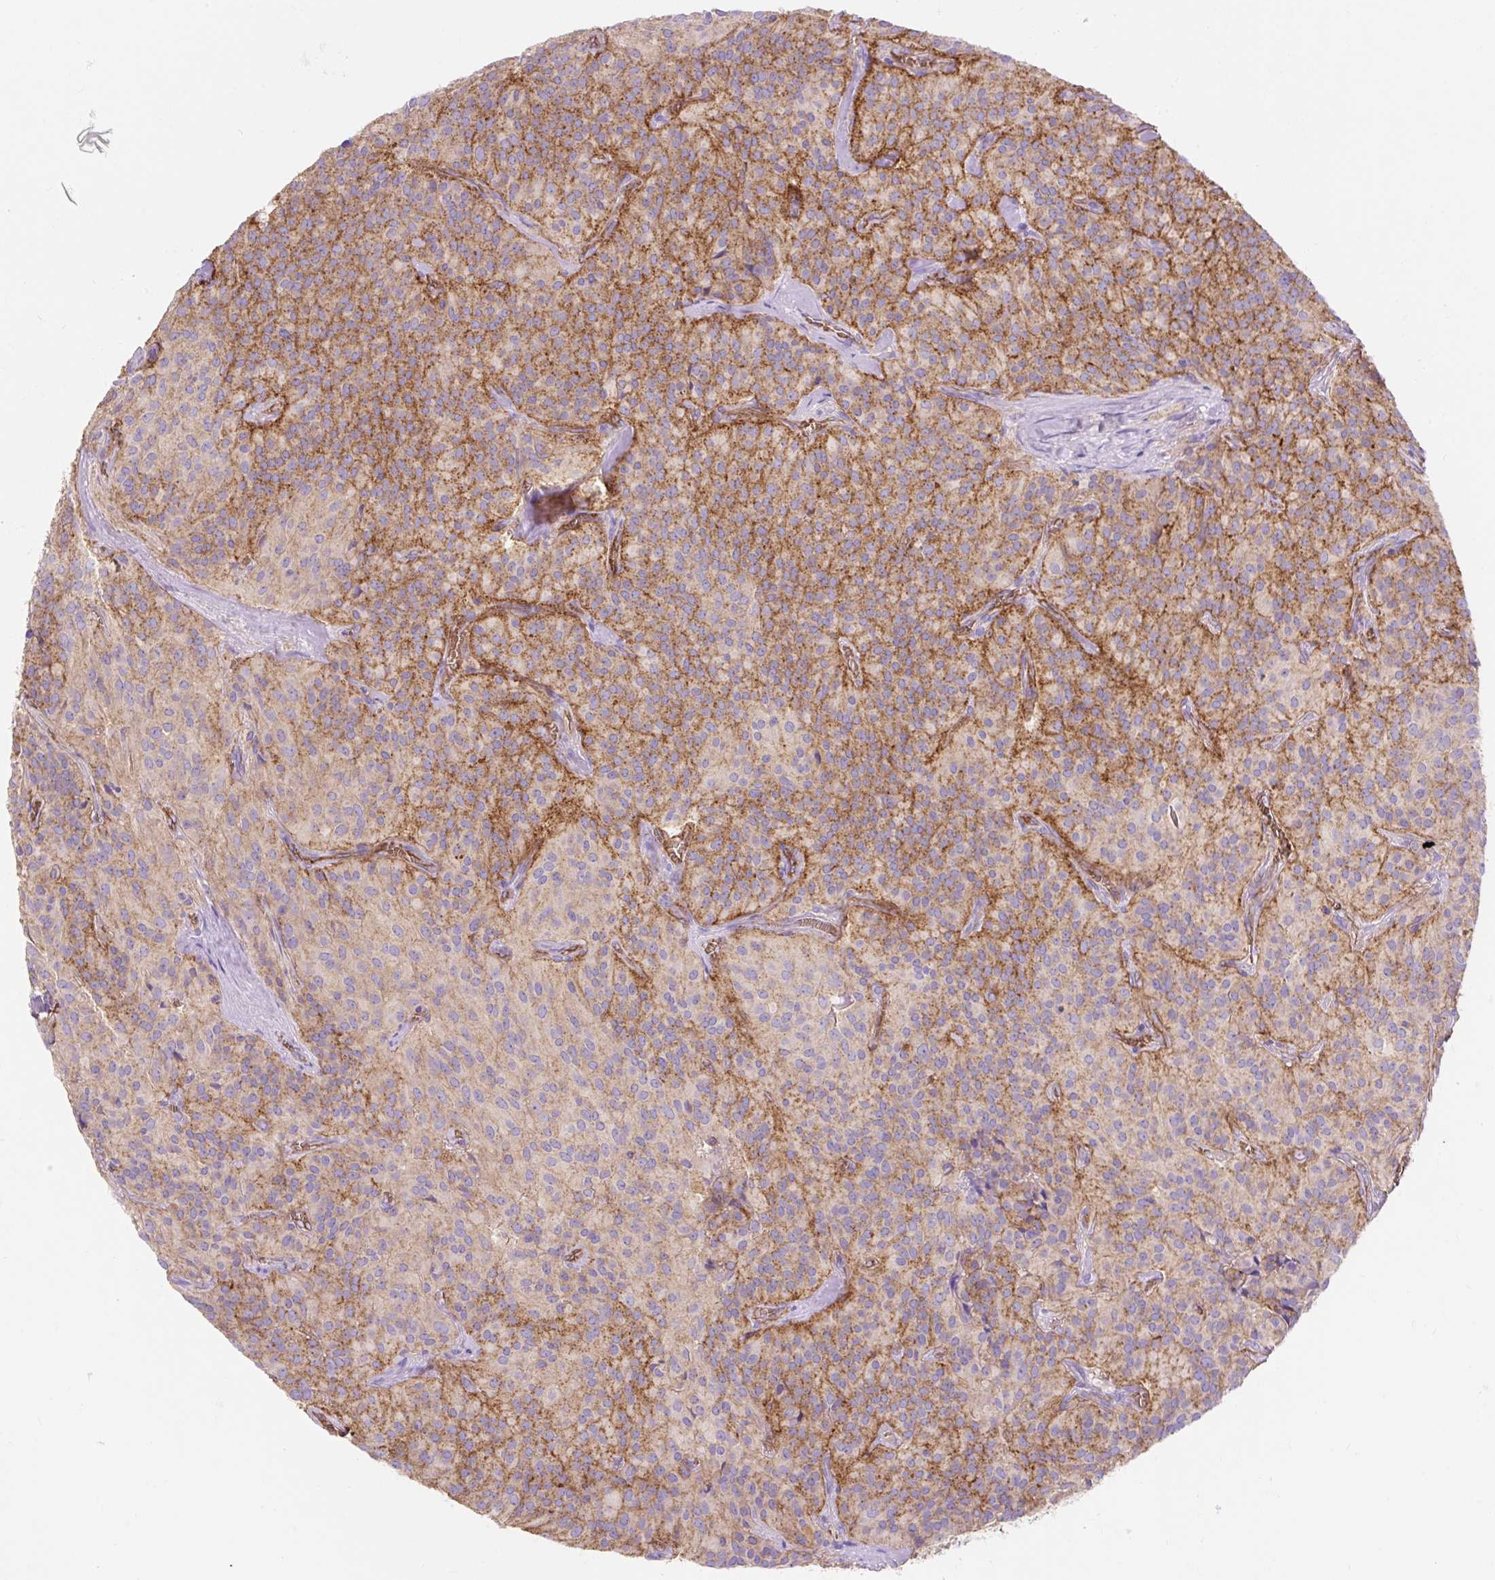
{"staining": {"intensity": "moderate", "quantity": "25%-75%", "location": "cytoplasmic/membranous"}, "tissue": "glioma", "cell_type": "Tumor cells", "image_type": "cancer", "snomed": [{"axis": "morphology", "description": "Glioma, malignant, Low grade"}, {"axis": "topography", "description": "Brain"}], "caption": "IHC micrograph of neoplastic tissue: human glioma stained using IHC displays medium levels of moderate protein expression localized specifically in the cytoplasmic/membranous of tumor cells, appearing as a cytoplasmic/membranous brown color.", "gene": "HIP1R", "patient": {"sex": "male", "age": 42}}